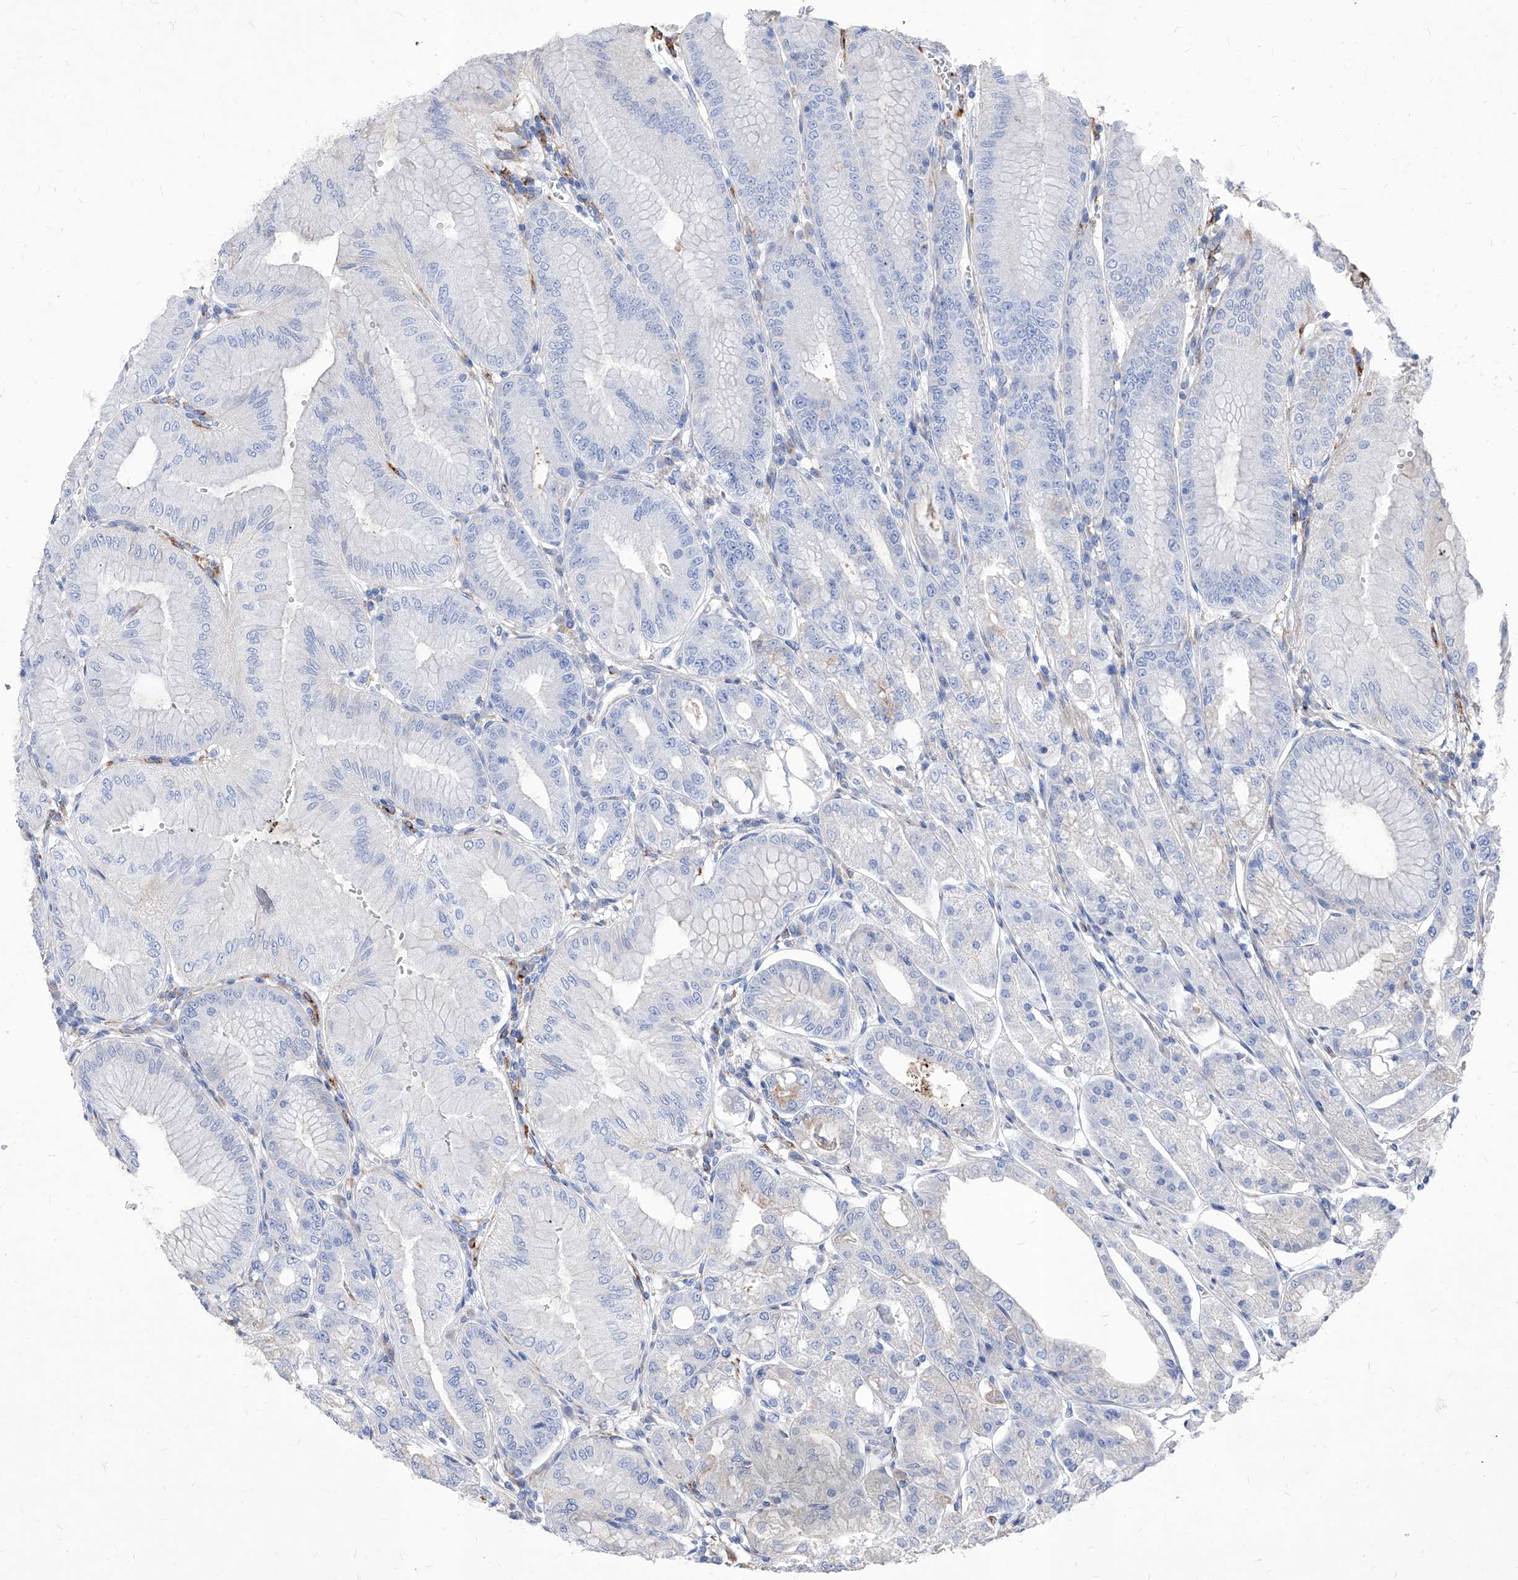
{"staining": {"intensity": "moderate", "quantity": "<25%", "location": "cytoplasmic/membranous"}, "tissue": "stomach", "cell_type": "Glandular cells", "image_type": "normal", "snomed": [{"axis": "morphology", "description": "Normal tissue, NOS"}, {"axis": "topography", "description": "Stomach, lower"}], "caption": "Stomach stained for a protein shows moderate cytoplasmic/membranous positivity in glandular cells. (DAB = brown stain, brightfield microscopy at high magnification).", "gene": "UBOX5", "patient": {"sex": "male", "age": 71}}